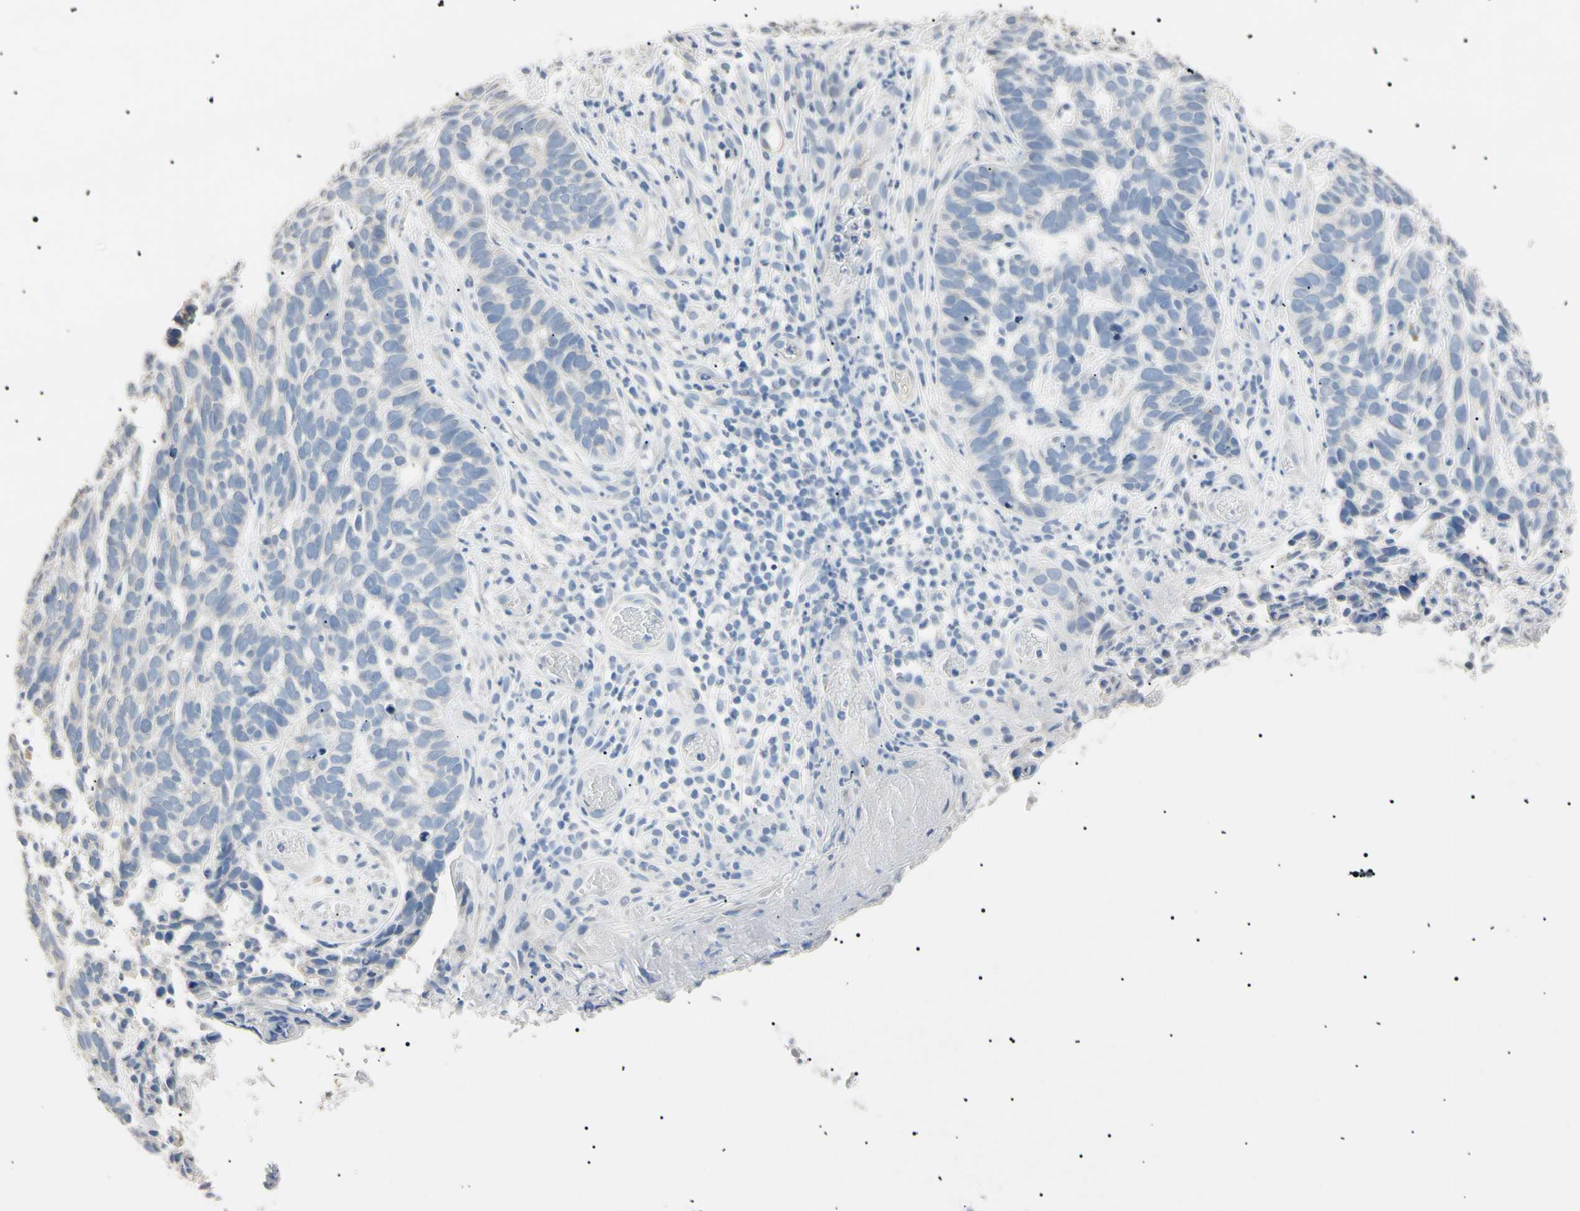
{"staining": {"intensity": "negative", "quantity": "none", "location": "none"}, "tissue": "skin cancer", "cell_type": "Tumor cells", "image_type": "cancer", "snomed": [{"axis": "morphology", "description": "Basal cell carcinoma"}, {"axis": "topography", "description": "Skin"}], "caption": "Immunohistochemistry (IHC) of skin cancer (basal cell carcinoma) displays no staining in tumor cells.", "gene": "CGB3", "patient": {"sex": "male", "age": 87}}